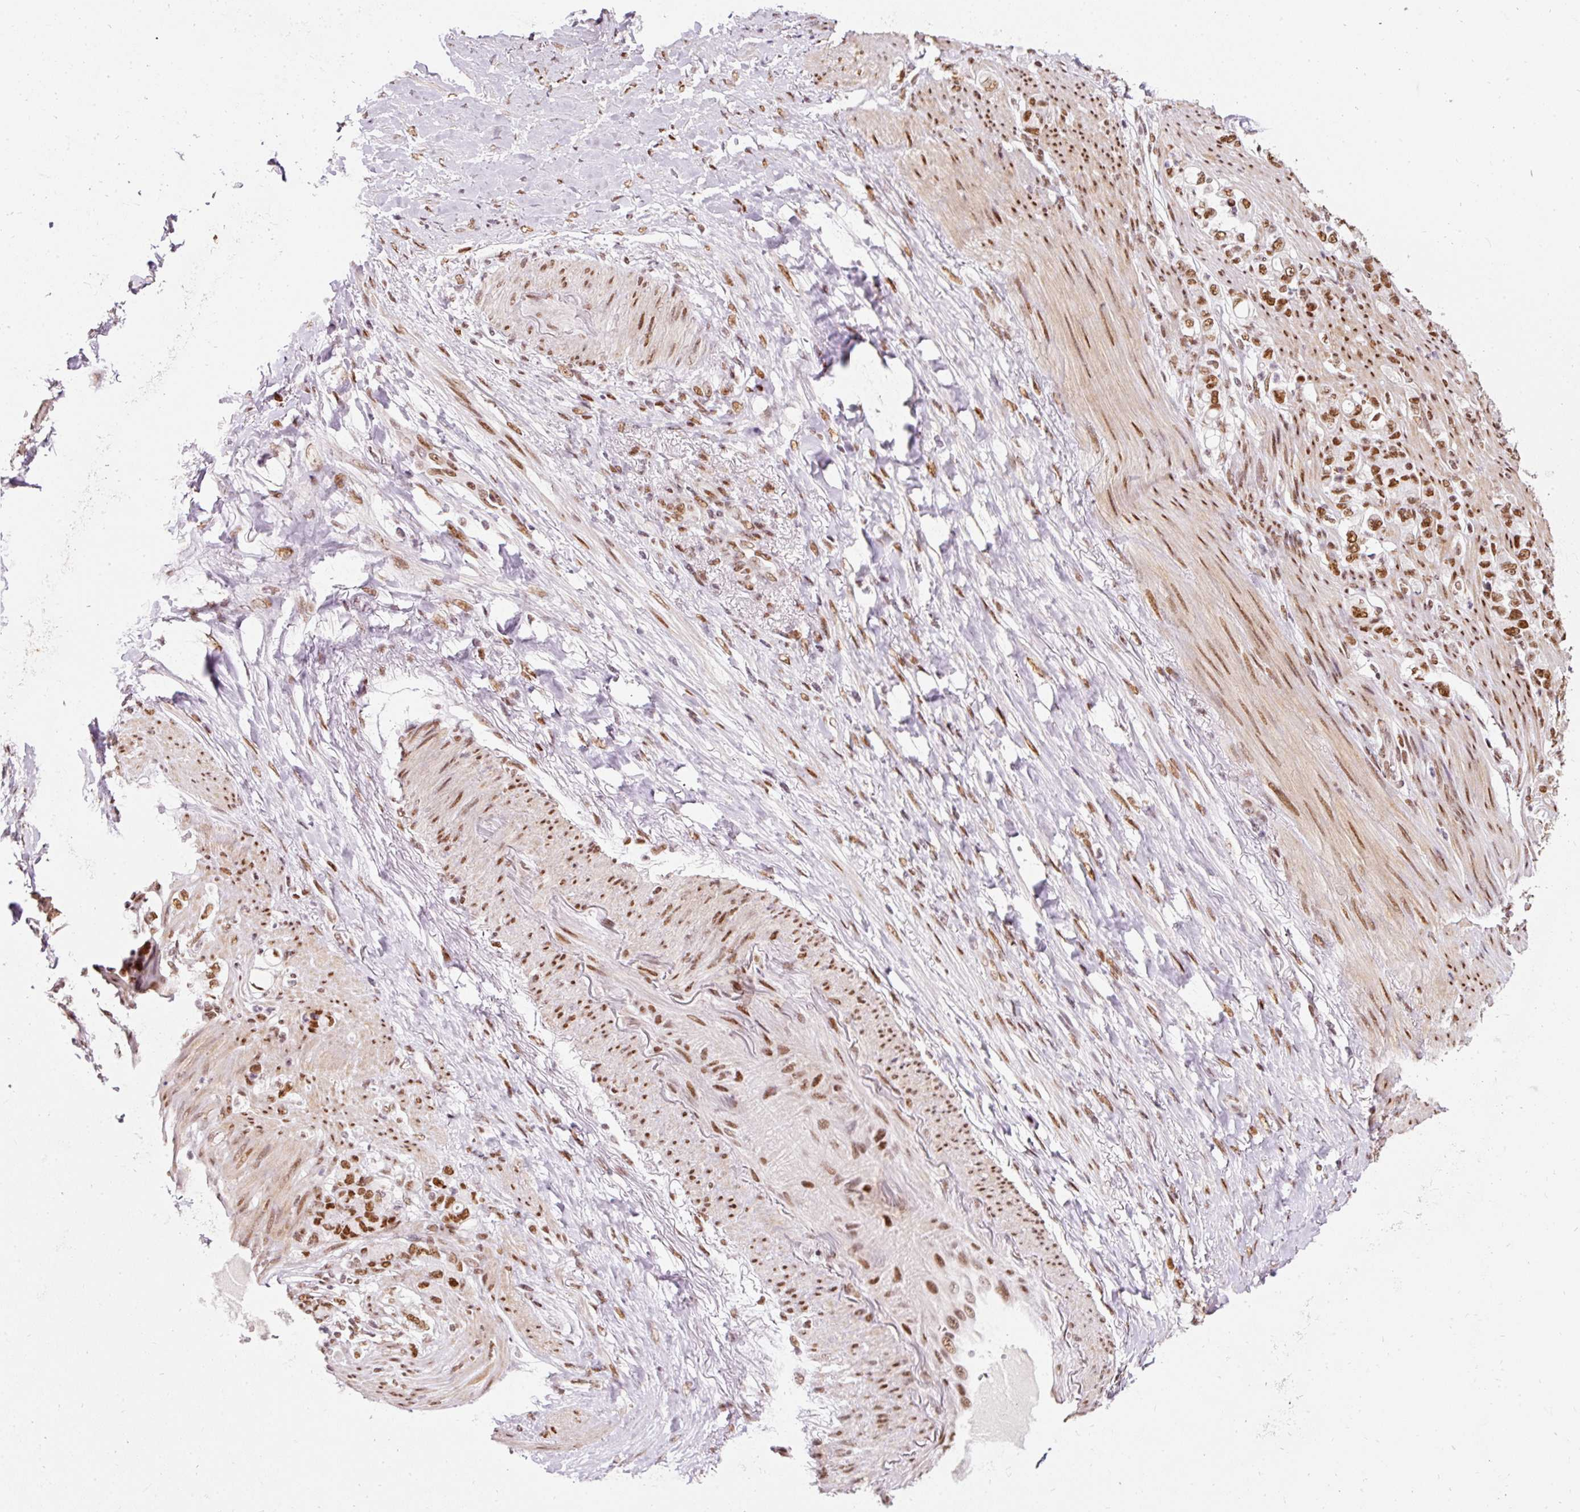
{"staining": {"intensity": "moderate", "quantity": ">75%", "location": "nuclear"}, "tissue": "stomach cancer", "cell_type": "Tumor cells", "image_type": "cancer", "snomed": [{"axis": "morphology", "description": "Normal tissue, NOS"}, {"axis": "morphology", "description": "Adenocarcinoma, NOS"}, {"axis": "topography", "description": "Stomach"}], "caption": "Moderate nuclear expression for a protein is identified in about >75% of tumor cells of stomach cancer (adenocarcinoma) using immunohistochemistry.", "gene": "HNRNPC", "patient": {"sex": "female", "age": 79}}